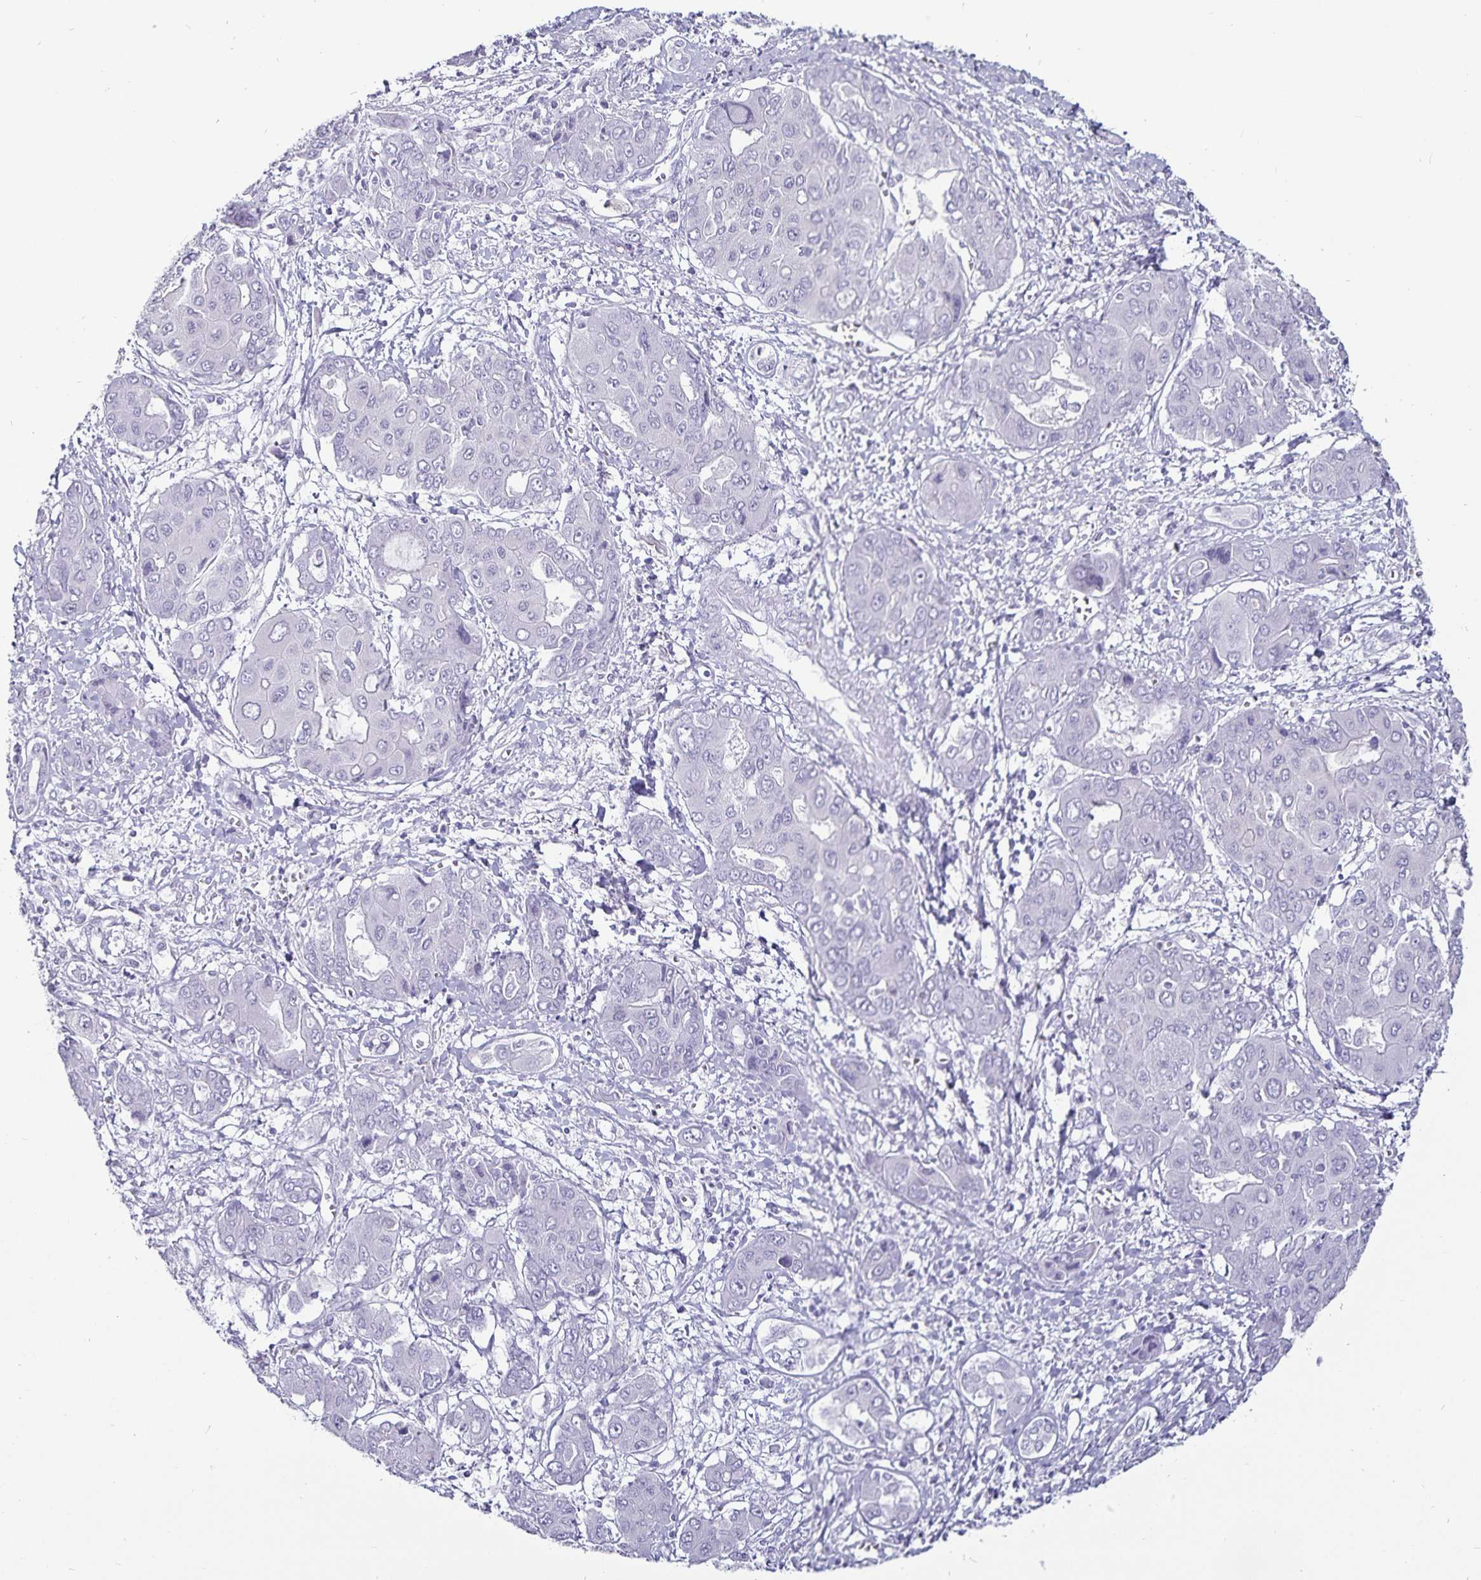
{"staining": {"intensity": "negative", "quantity": "none", "location": "none"}, "tissue": "liver cancer", "cell_type": "Tumor cells", "image_type": "cancer", "snomed": [{"axis": "morphology", "description": "Cholangiocarcinoma"}, {"axis": "topography", "description": "Liver"}], "caption": "A micrograph of human liver cancer is negative for staining in tumor cells.", "gene": "DEFA6", "patient": {"sex": "male", "age": 67}}